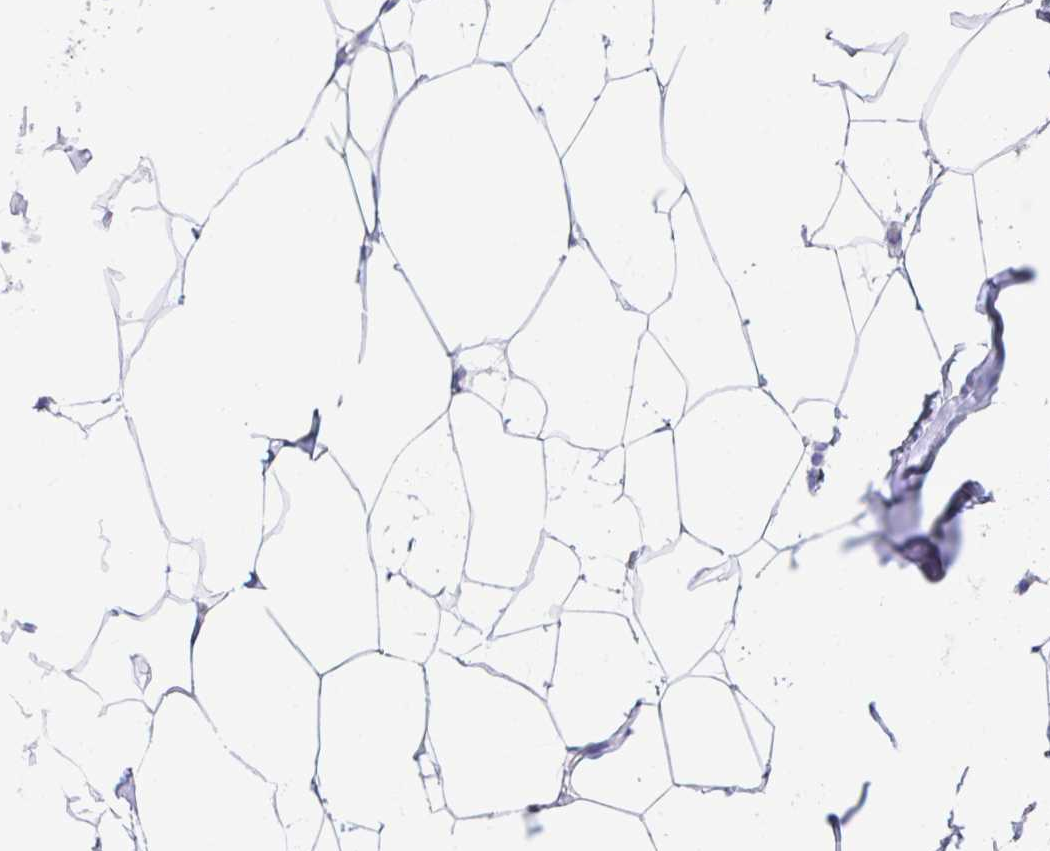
{"staining": {"intensity": "negative", "quantity": "none", "location": "none"}, "tissue": "breast", "cell_type": "Adipocytes", "image_type": "normal", "snomed": [{"axis": "morphology", "description": "Normal tissue, NOS"}, {"axis": "topography", "description": "Breast"}], "caption": "The image demonstrates no significant positivity in adipocytes of breast.", "gene": "SLC16A6", "patient": {"sex": "female", "age": 32}}